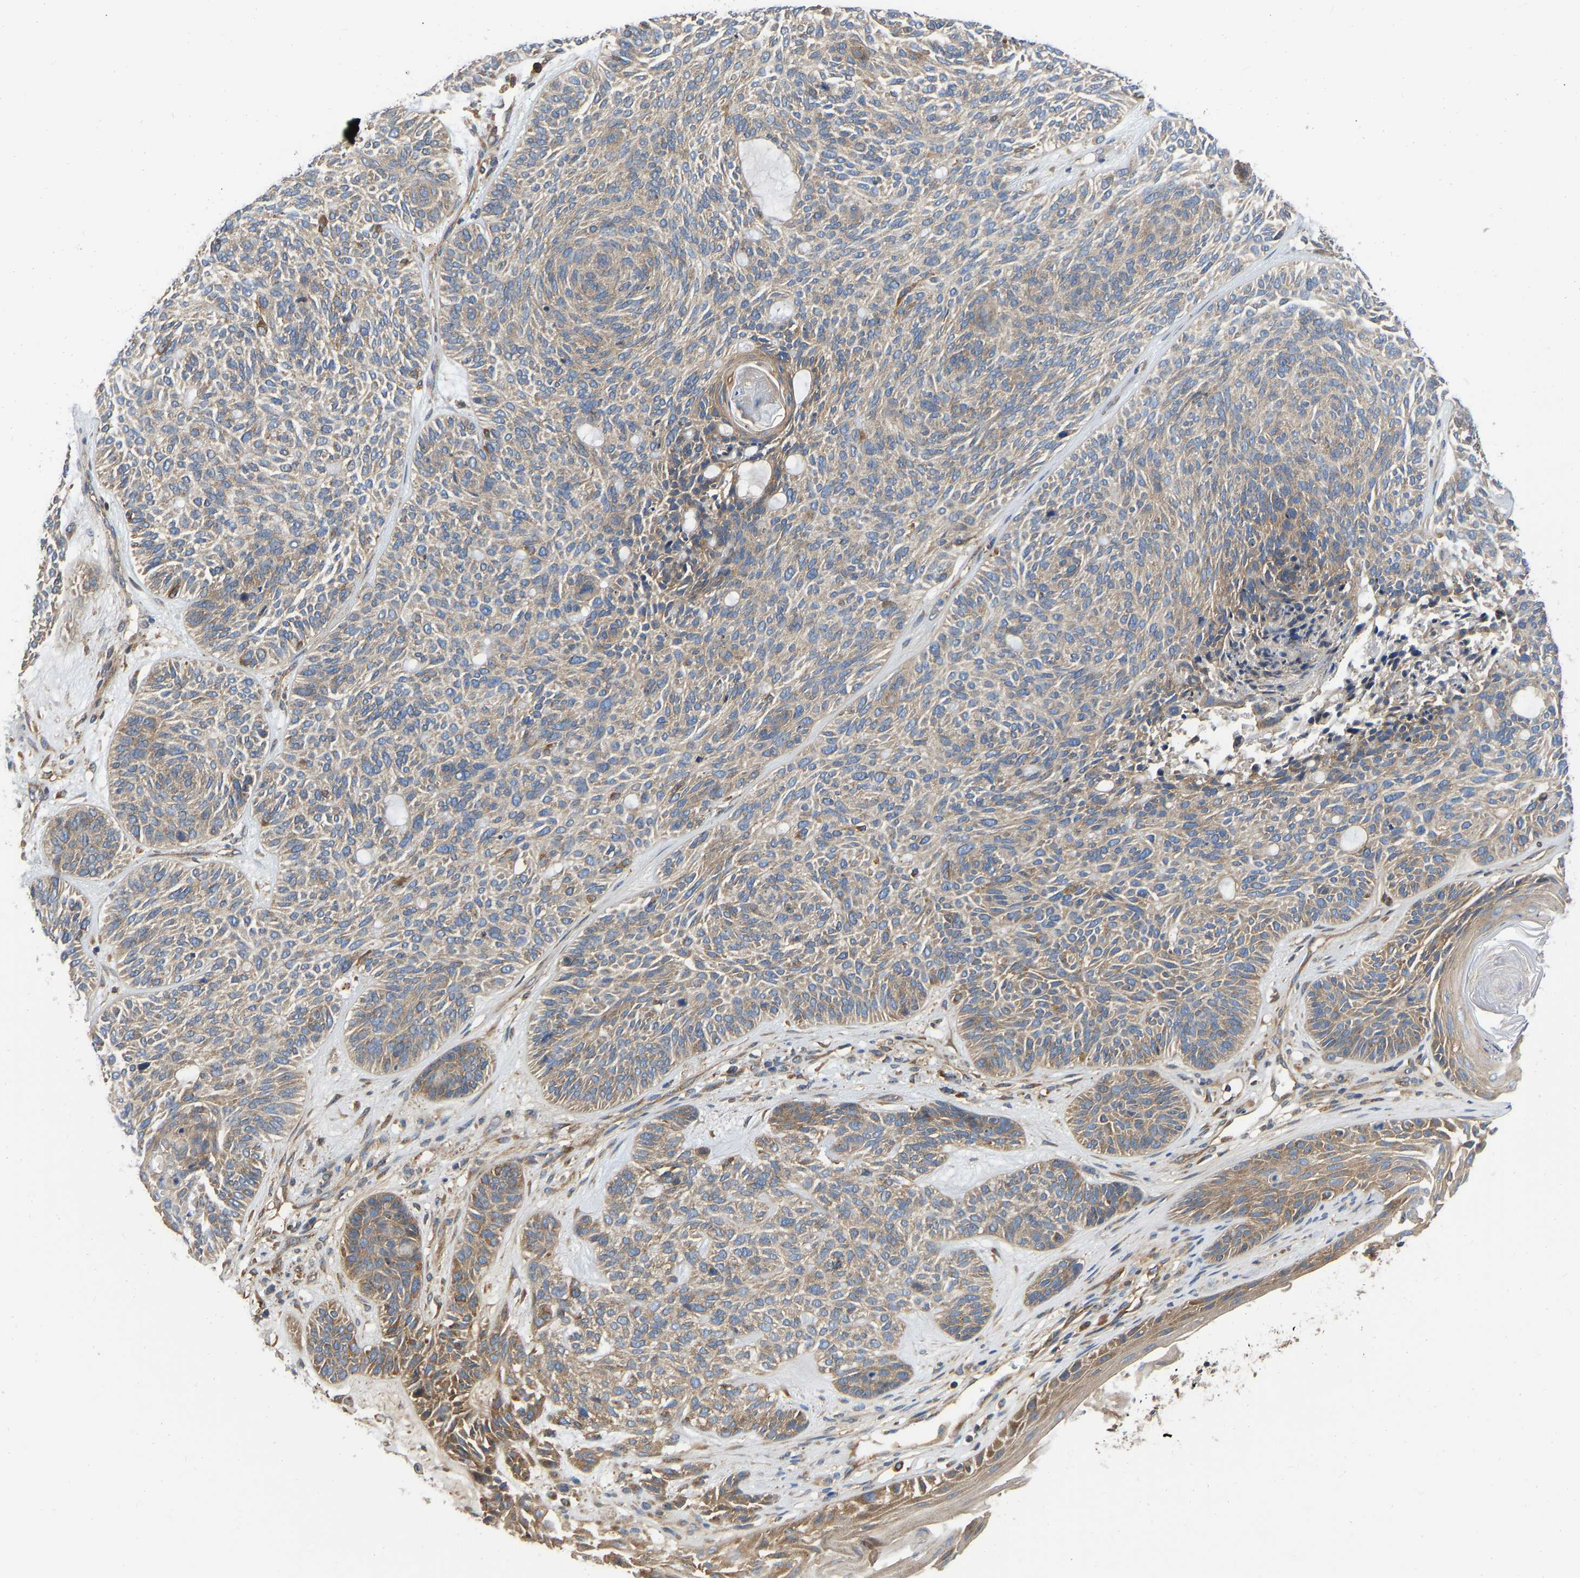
{"staining": {"intensity": "weak", "quantity": ">75%", "location": "cytoplasmic/membranous"}, "tissue": "skin cancer", "cell_type": "Tumor cells", "image_type": "cancer", "snomed": [{"axis": "morphology", "description": "Basal cell carcinoma"}, {"axis": "topography", "description": "Skin"}], "caption": "There is low levels of weak cytoplasmic/membranous expression in tumor cells of skin cancer, as demonstrated by immunohistochemical staining (brown color).", "gene": "FLNB", "patient": {"sex": "male", "age": 55}}